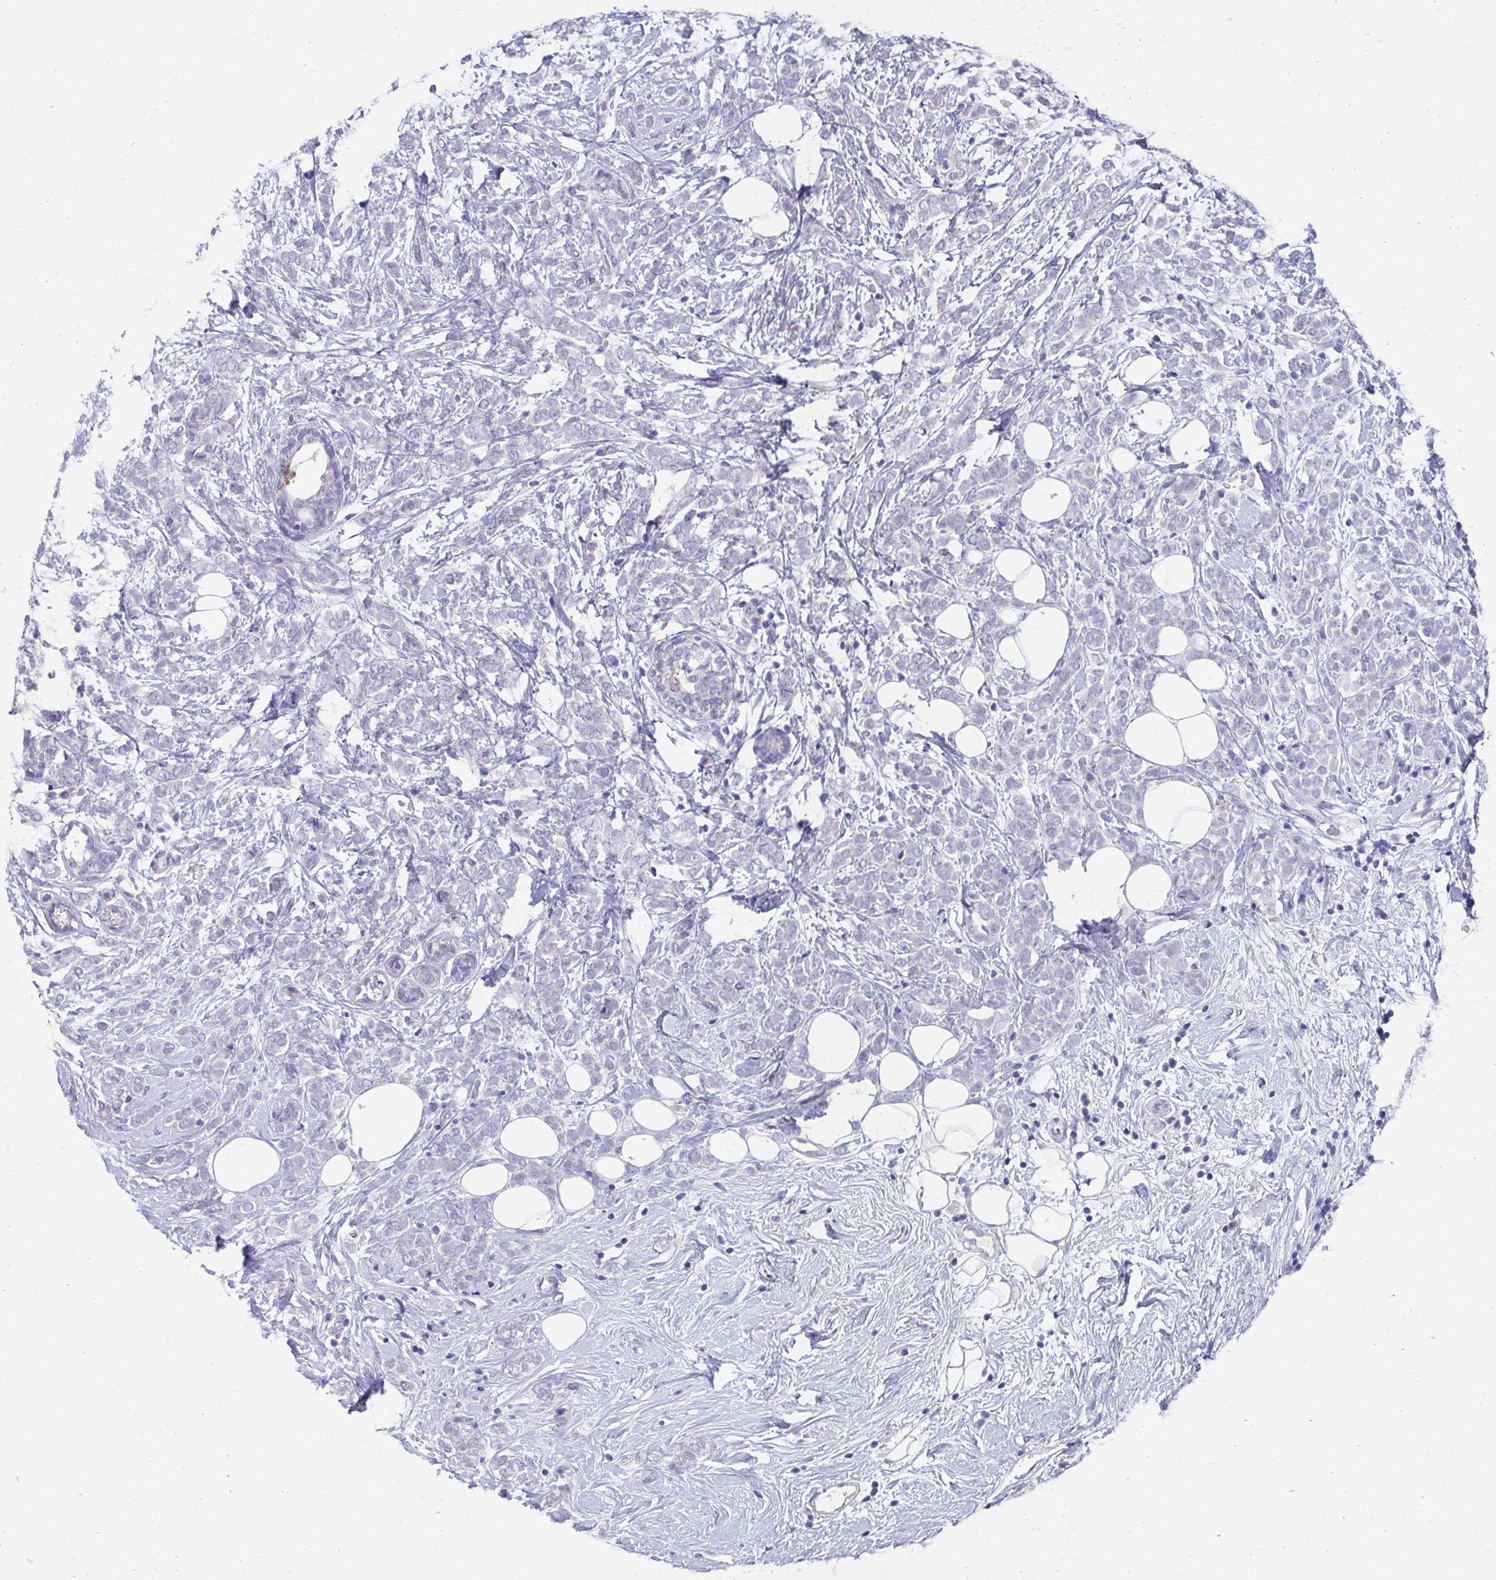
{"staining": {"intensity": "negative", "quantity": "none", "location": "none"}, "tissue": "breast cancer", "cell_type": "Tumor cells", "image_type": "cancer", "snomed": [{"axis": "morphology", "description": "Lobular carcinoma"}, {"axis": "topography", "description": "Breast"}], "caption": "Tumor cells show no significant expression in lobular carcinoma (breast).", "gene": "TMPRSS2", "patient": {"sex": "female", "age": 49}}